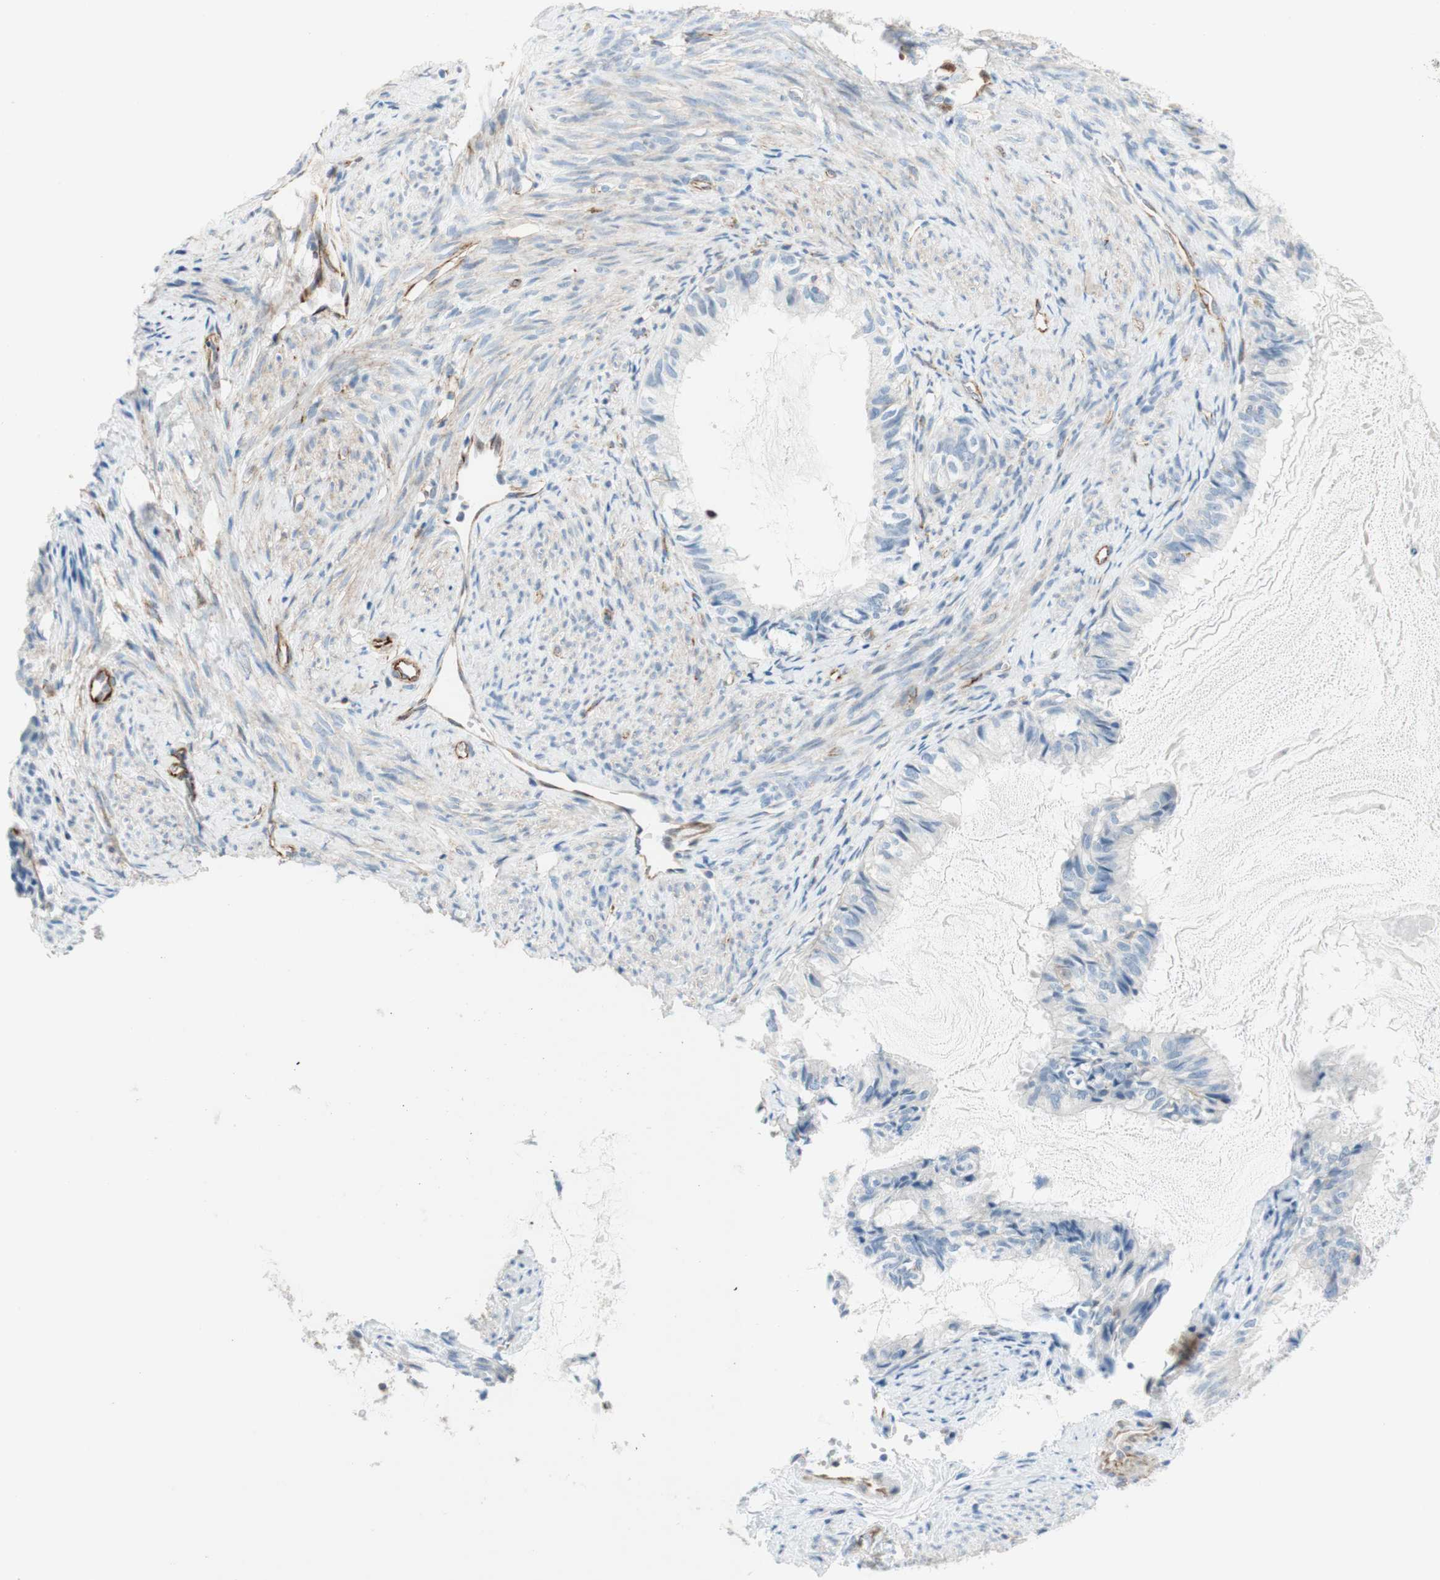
{"staining": {"intensity": "negative", "quantity": "none", "location": "none"}, "tissue": "cervical cancer", "cell_type": "Tumor cells", "image_type": "cancer", "snomed": [{"axis": "morphology", "description": "Normal tissue, NOS"}, {"axis": "morphology", "description": "Adenocarcinoma, NOS"}, {"axis": "topography", "description": "Cervix"}, {"axis": "topography", "description": "Endometrium"}], "caption": "Tumor cells are negative for protein expression in human adenocarcinoma (cervical). (IHC, brightfield microscopy, high magnification).", "gene": "POU2AF1", "patient": {"sex": "female", "age": 86}}